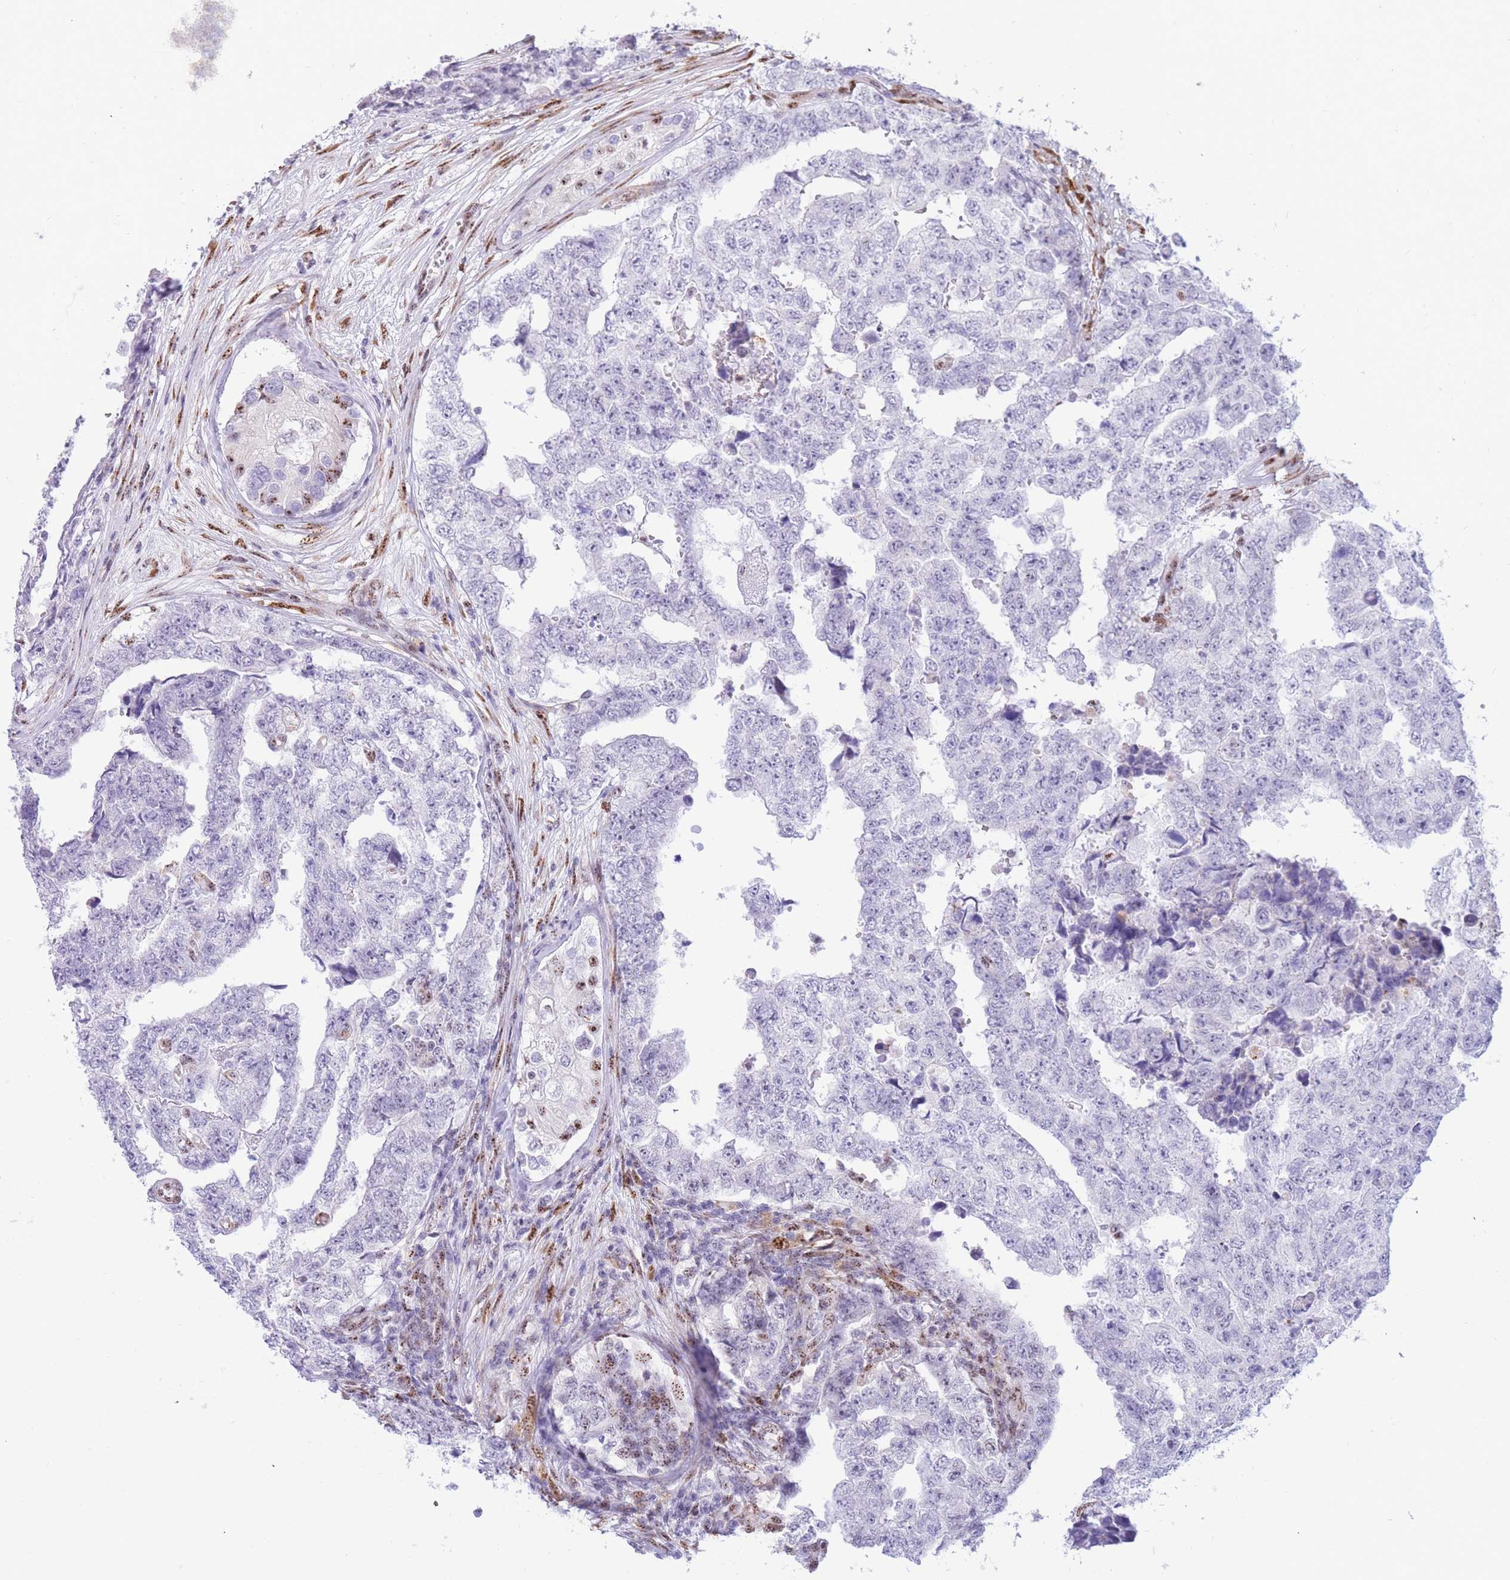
{"staining": {"intensity": "negative", "quantity": "none", "location": "none"}, "tissue": "testis cancer", "cell_type": "Tumor cells", "image_type": "cancer", "snomed": [{"axis": "morphology", "description": "Carcinoma, Embryonal, NOS"}, {"axis": "topography", "description": "Testis"}], "caption": "This is a image of immunohistochemistry staining of testis cancer, which shows no positivity in tumor cells.", "gene": "FAM153A", "patient": {"sex": "male", "age": 25}}